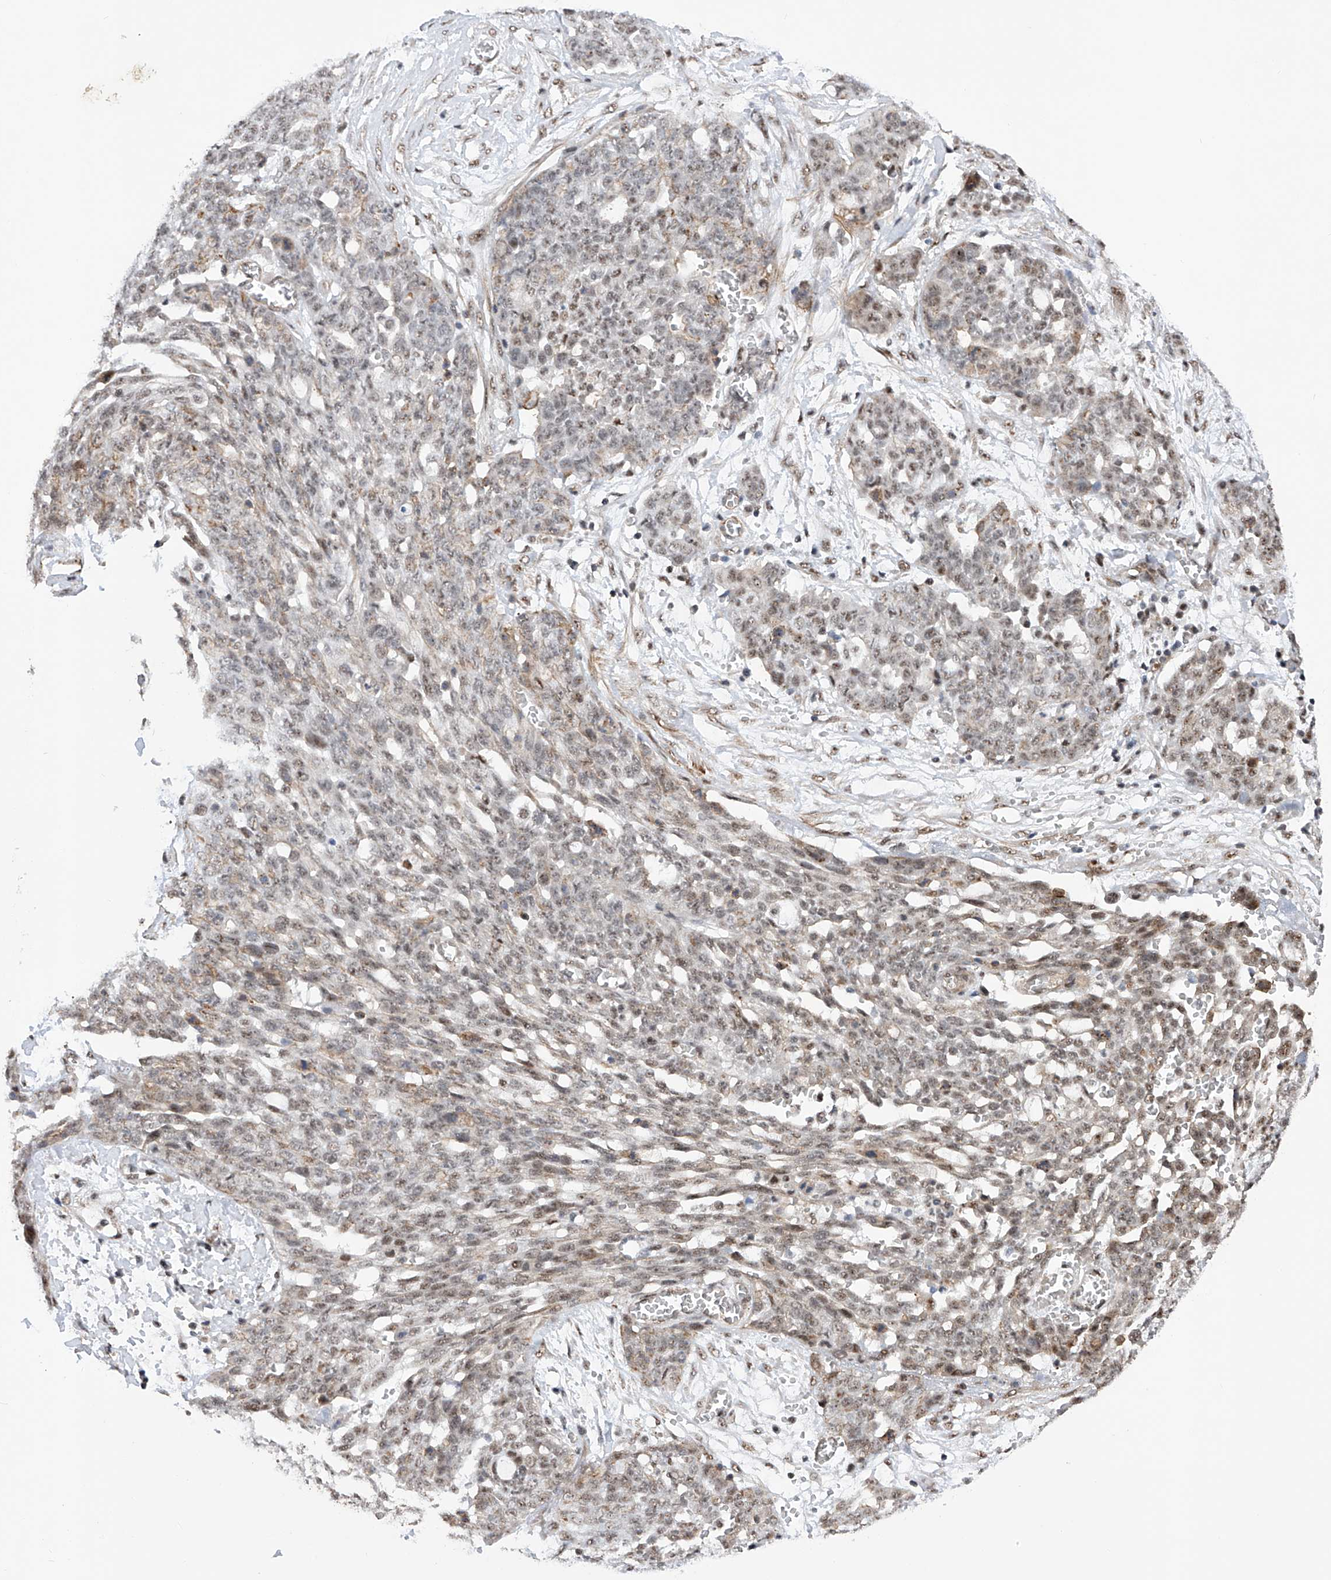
{"staining": {"intensity": "weak", "quantity": "25%-75%", "location": "nuclear"}, "tissue": "ovarian cancer", "cell_type": "Tumor cells", "image_type": "cancer", "snomed": [{"axis": "morphology", "description": "Cystadenocarcinoma, serous, NOS"}, {"axis": "topography", "description": "Soft tissue"}, {"axis": "topography", "description": "Ovary"}], "caption": "A photomicrograph of ovarian serous cystadenocarcinoma stained for a protein demonstrates weak nuclear brown staining in tumor cells.", "gene": "NFATC4", "patient": {"sex": "female", "age": 57}}